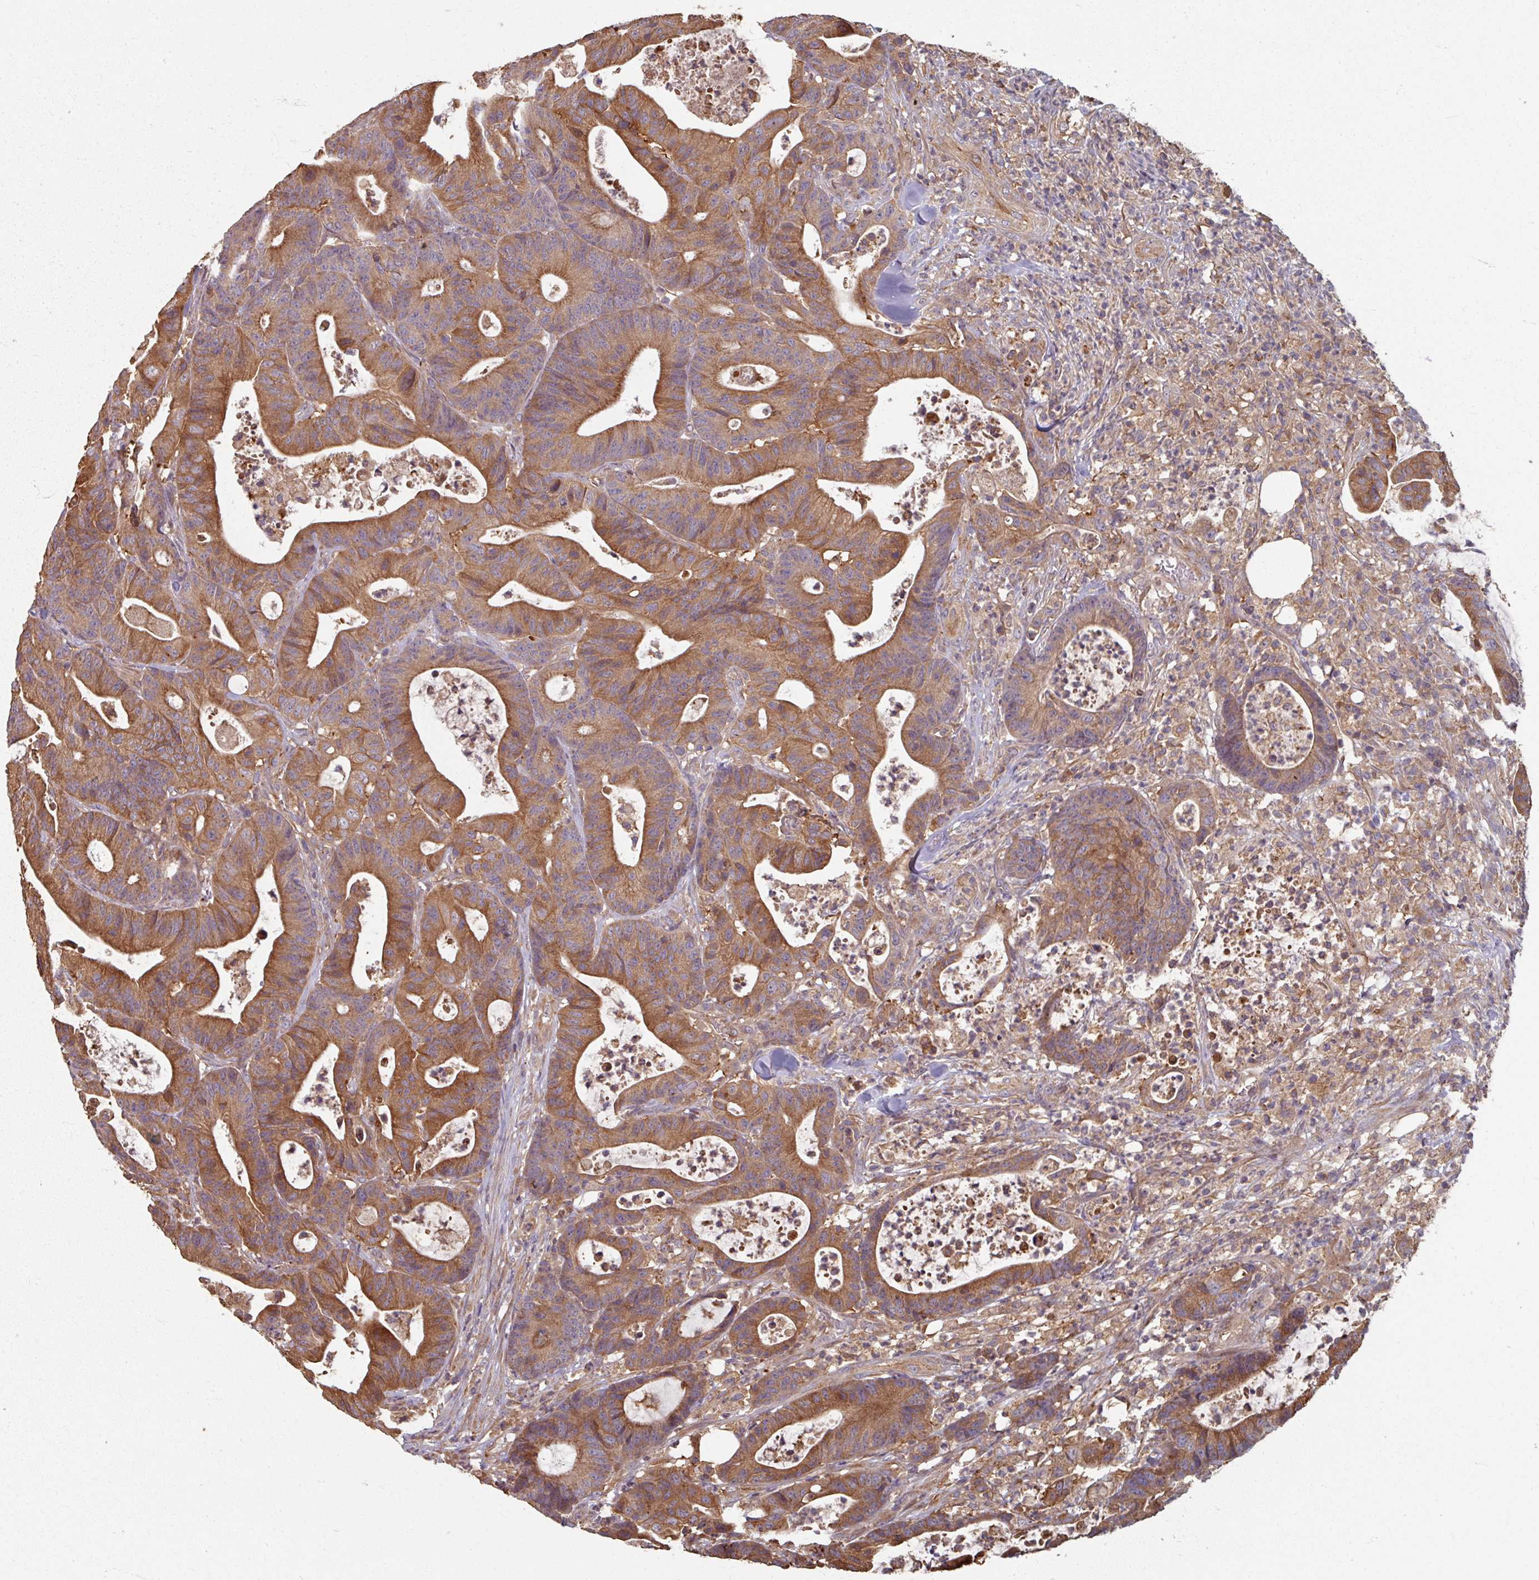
{"staining": {"intensity": "moderate", "quantity": ">75%", "location": "cytoplasmic/membranous"}, "tissue": "colorectal cancer", "cell_type": "Tumor cells", "image_type": "cancer", "snomed": [{"axis": "morphology", "description": "Adenocarcinoma, NOS"}, {"axis": "topography", "description": "Colon"}], "caption": "High-power microscopy captured an immunohistochemistry (IHC) micrograph of colorectal adenocarcinoma, revealing moderate cytoplasmic/membranous positivity in about >75% of tumor cells. Immunohistochemistry (ihc) stains the protein of interest in brown and the nuclei are stained blue.", "gene": "CCDC68", "patient": {"sex": "female", "age": 84}}